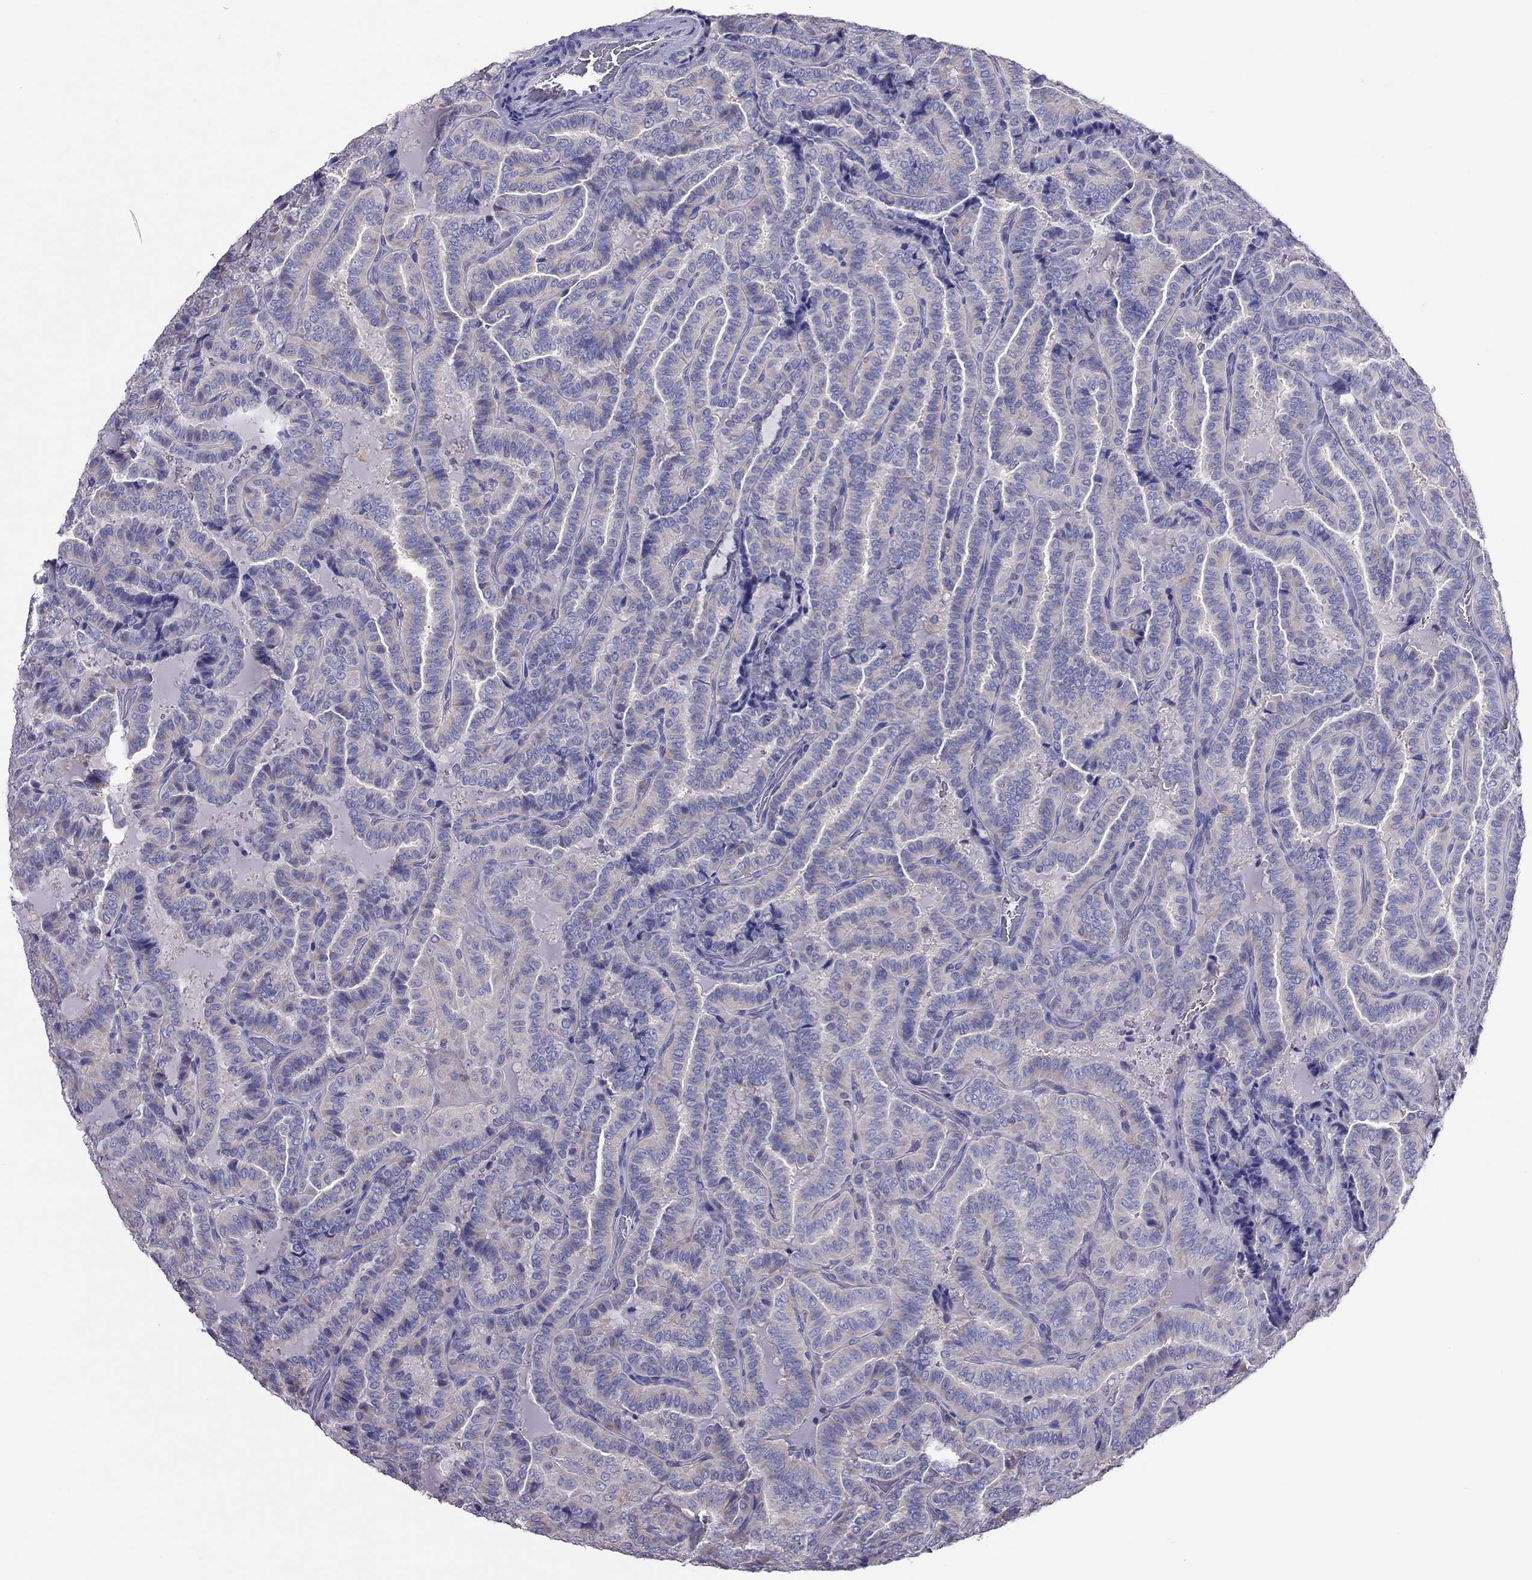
{"staining": {"intensity": "weak", "quantity": "<25%", "location": "cytoplasmic/membranous"}, "tissue": "thyroid cancer", "cell_type": "Tumor cells", "image_type": "cancer", "snomed": [{"axis": "morphology", "description": "Papillary adenocarcinoma, NOS"}, {"axis": "topography", "description": "Thyroid gland"}], "caption": "Human thyroid papillary adenocarcinoma stained for a protein using IHC demonstrates no positivity in tumor cells.", "gene": "TEX22", "patient": {"sex": "female", "age": 39}}